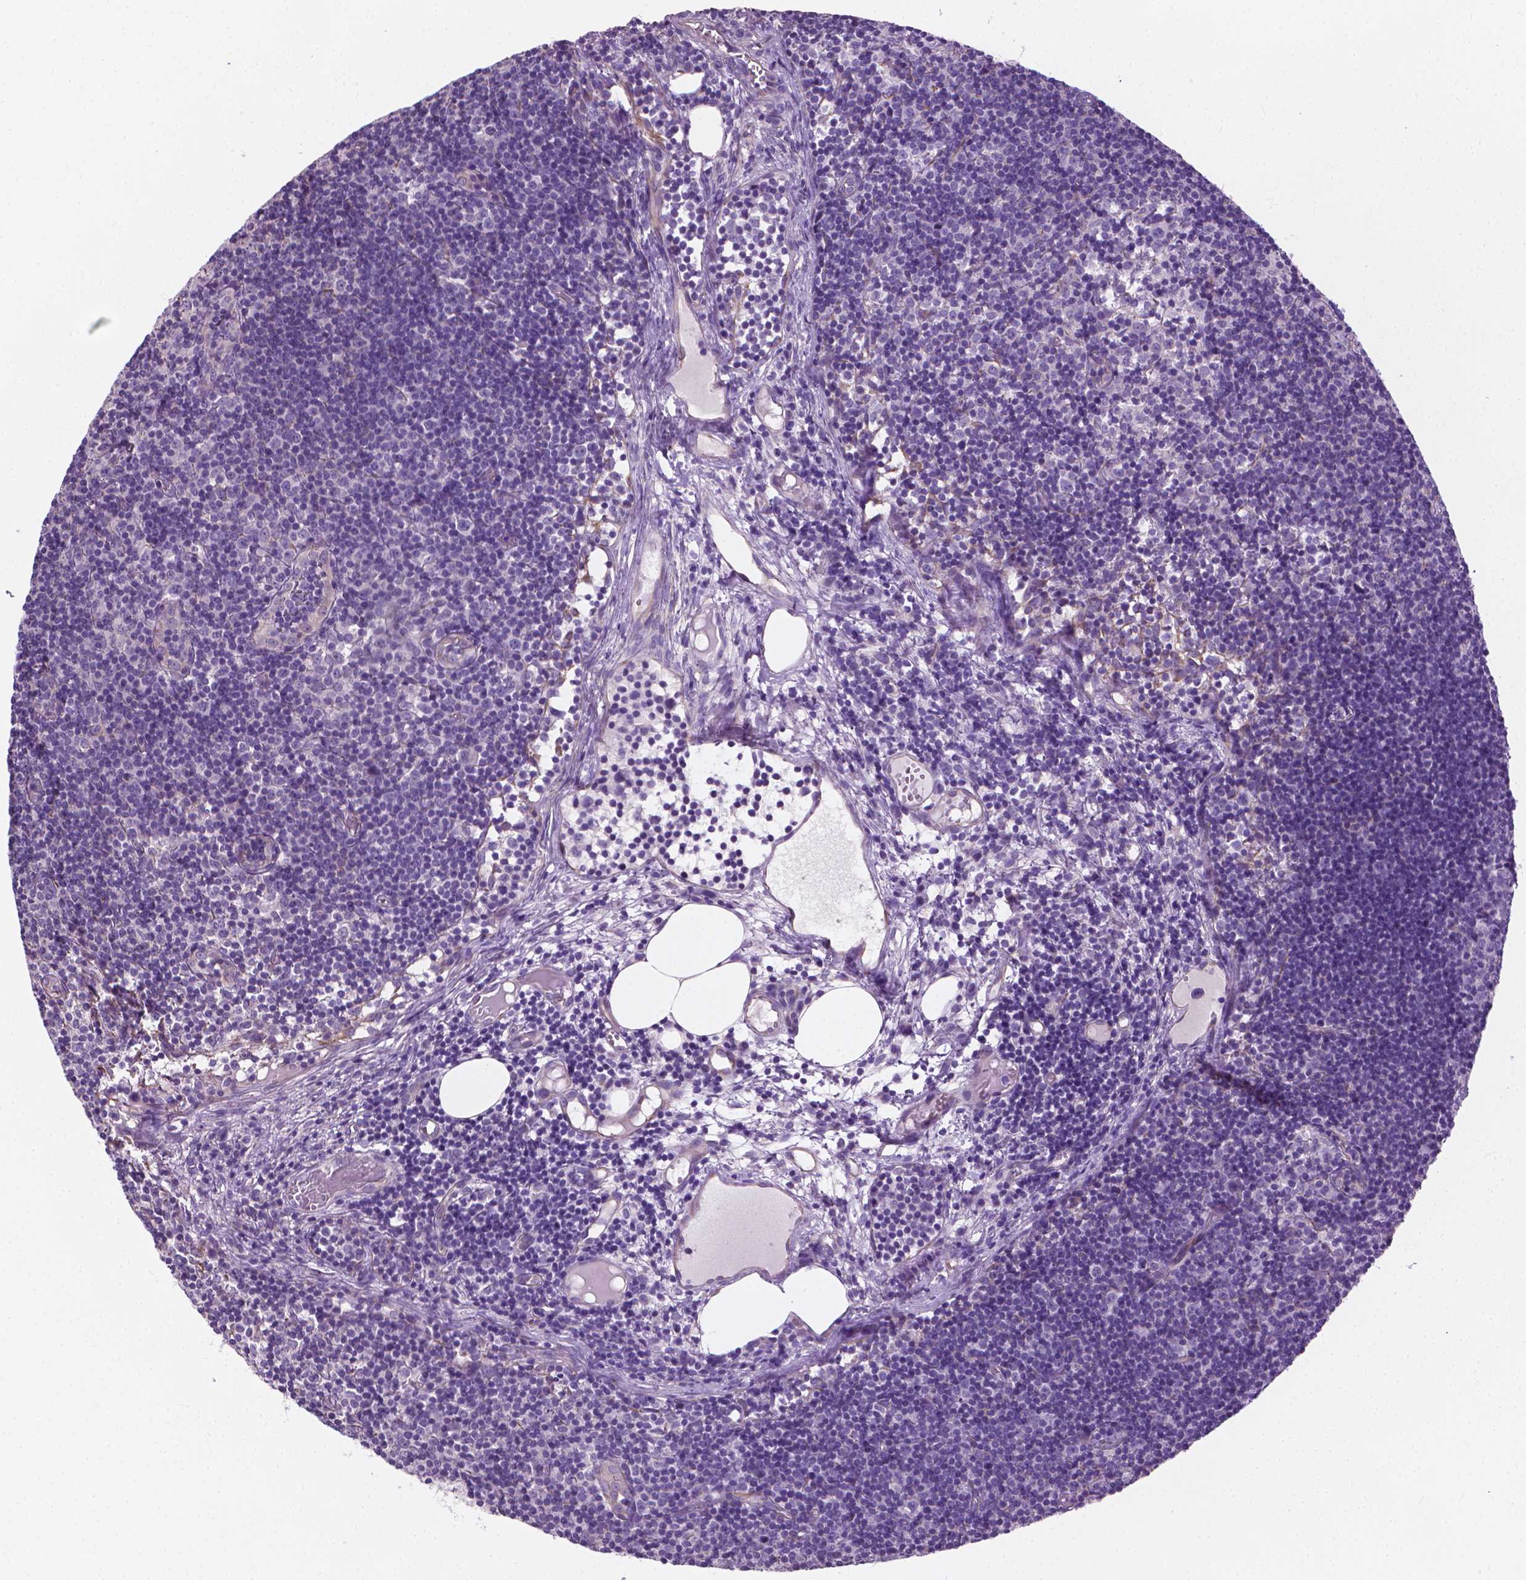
{"staining": {"intensity": "negative", "quantity": "none", "location": "none"}, "tissue": "lymph node", "cell_type": "Germinal center cells", "image_type": "normal", "snomed": [{"axis": "morphology", "description": "Normal tissue, NOS"}, {"axis": "topography", "description": "Lymph node"}], "caption": "Immunohistochemistry (IHC) histopathology image of unremarkable human lymph node stained for a protein (brown), which shows no staining in germinal center cells.", "gene": "KRT73", "patient": {"sex": "female", "age": 41}}